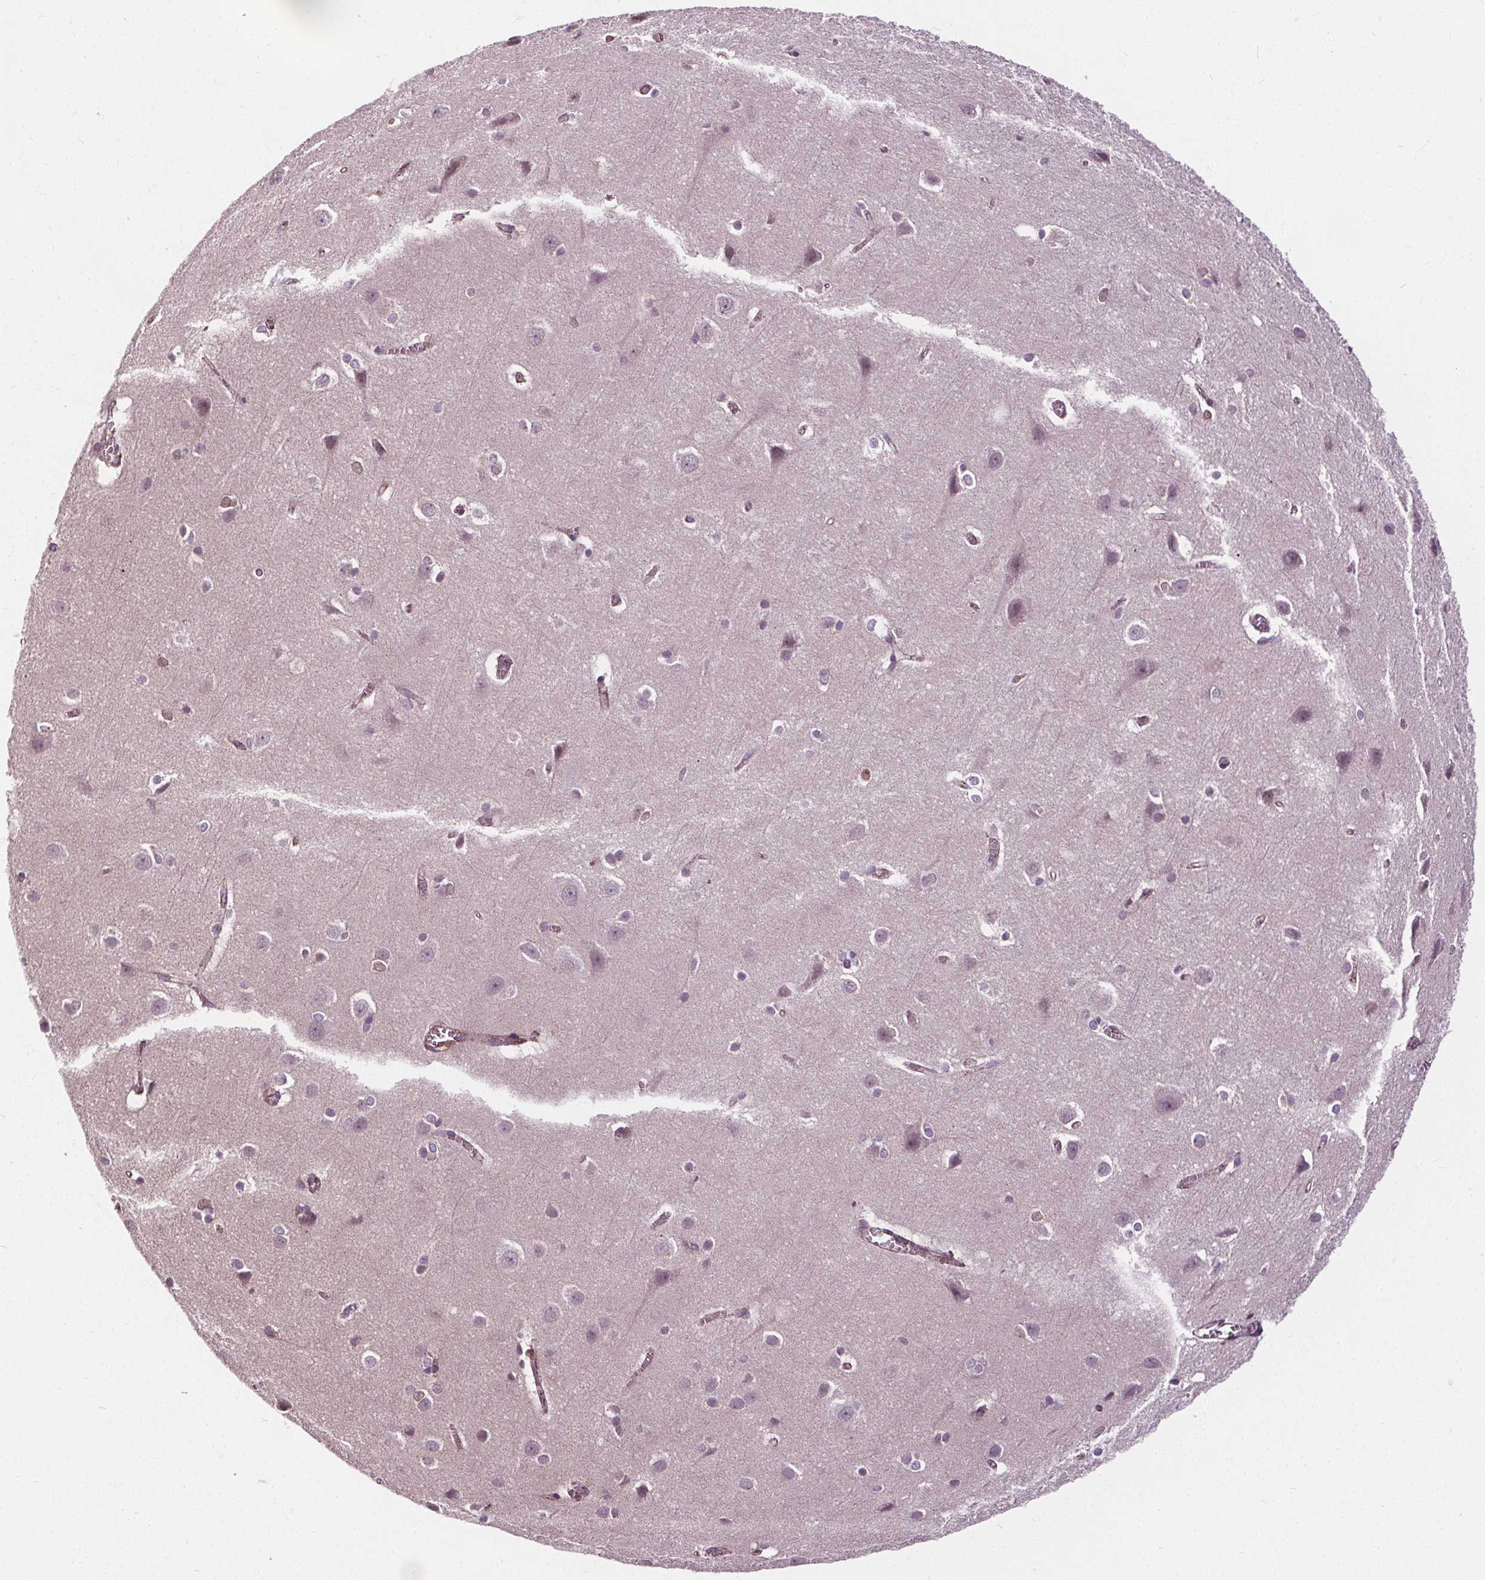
{"staining": {"intensity": "strong", "quantity": "25%-75%", "location": "cytoplasmic/membranous"}, "tissue": "cerebral cortex", "cell_type": "Endothelial cells", "image_type": "normal", "snomed": [{"axis": "morphology", "description": "Normal tissue, NOS"}, {"axis": "topography", "description": "Cerebral cortex"}], "caption": "A histopathology image of cerebral cortex stained for a protein exhibits strong cytoplasmic/membranous brown staining in endothelial cells. (DAB IHC, brown staining for protein, blue staining for nuclei).", "gene": "LFNG", "patient": {"sex": "male", "age": 37}}